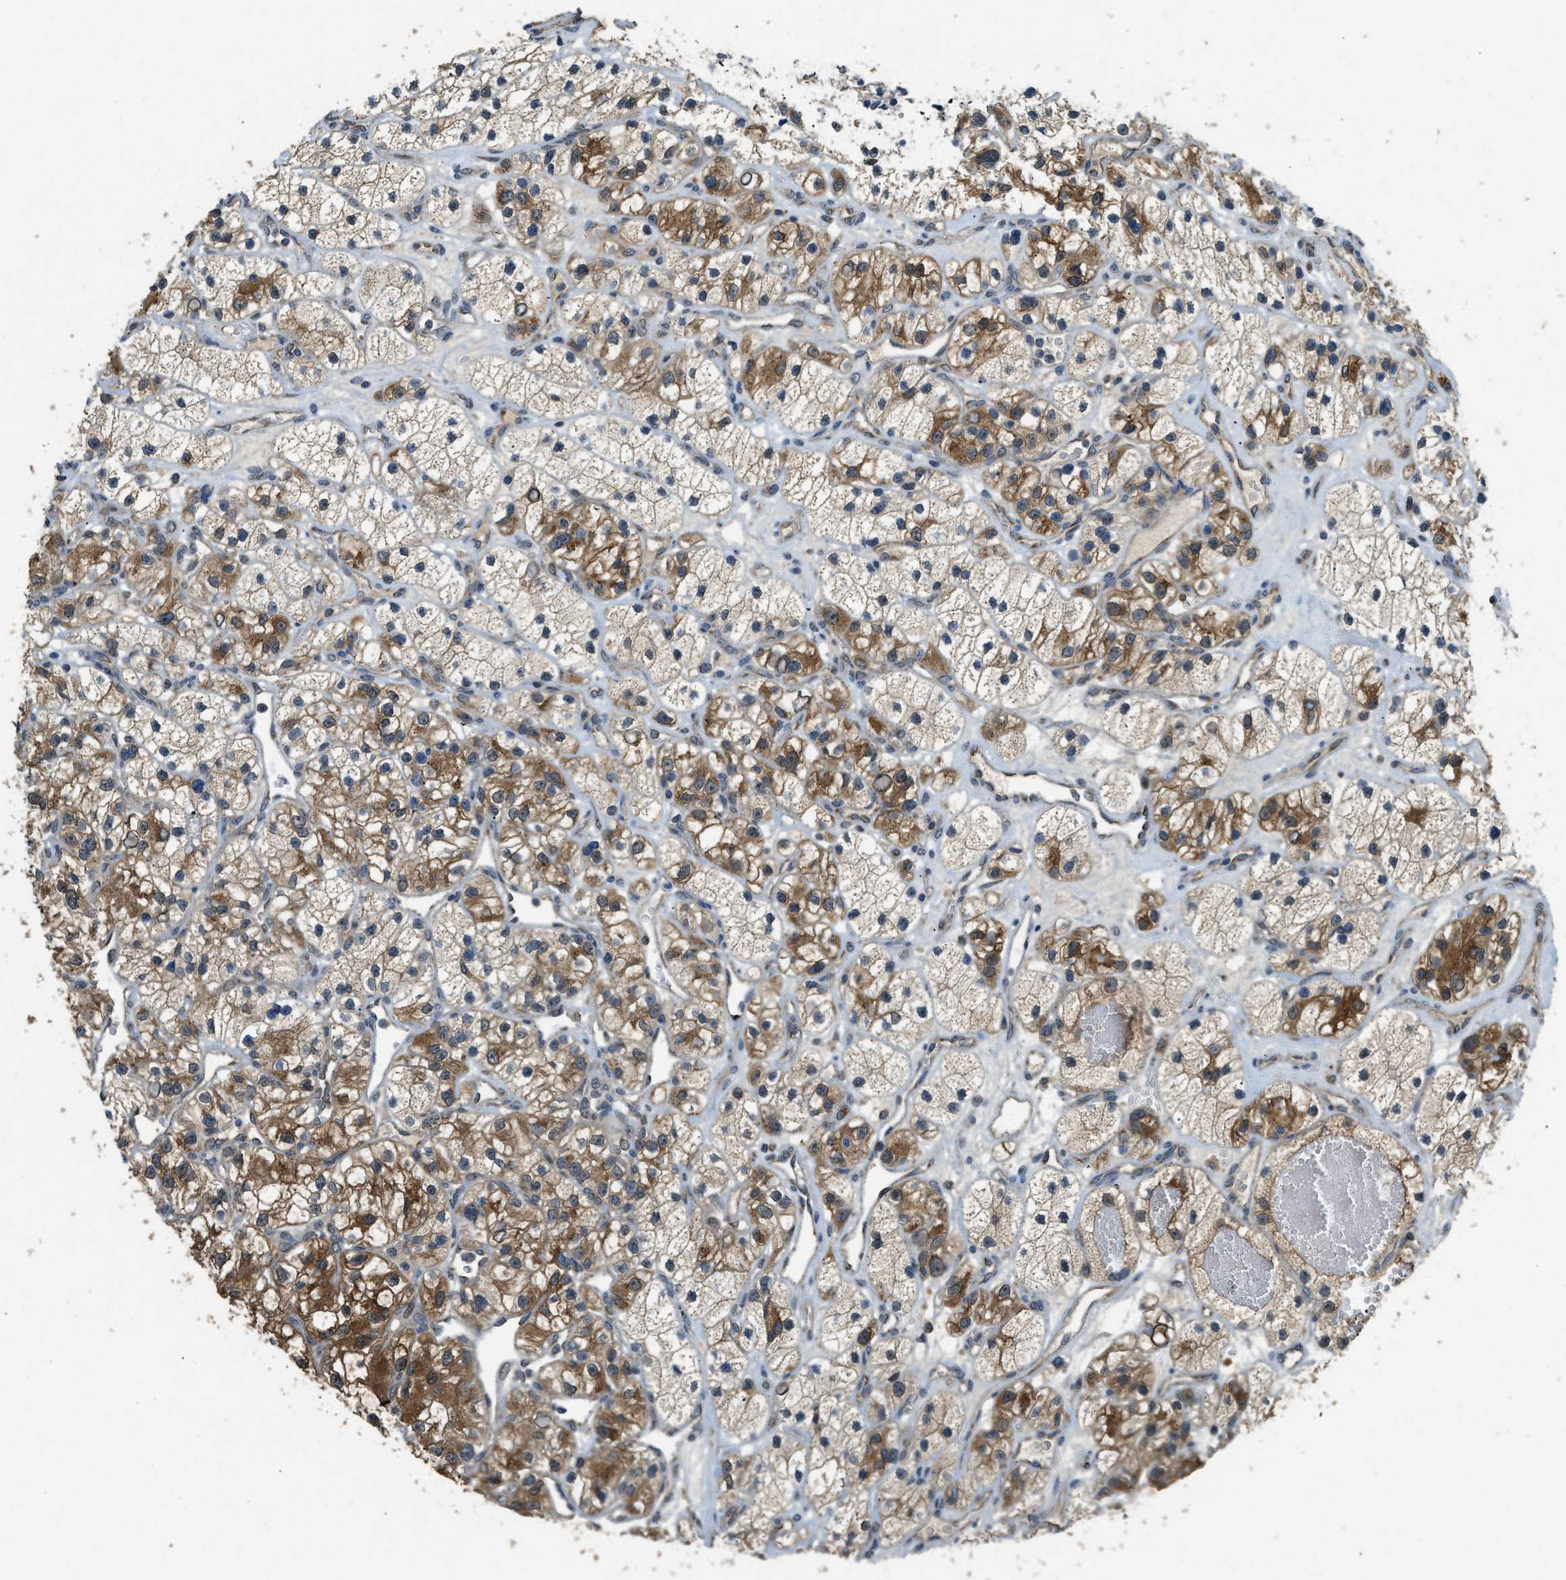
{"staining": {"intensity": "moderate", "quantity": ">75%", "location": "cytoplasmic/membranous"}, "tissue": "renal cancer", "cell_type": "Tumor cells", "image_type": "cancer", "snomed": [{"axis": "morphology", "description": "Adenocarcinoma, NOS"}, {"axis": "topography", "description": "Kidney"}], "caption": "Adenocarcinoma (renal) was stained to show a protein in brown. There is medium levels of moderate cytoplasmic/membranous staining in about >75% of tumor cells.", "gene": "IPO7", "patient": {"sex": "female", "age": 57}}